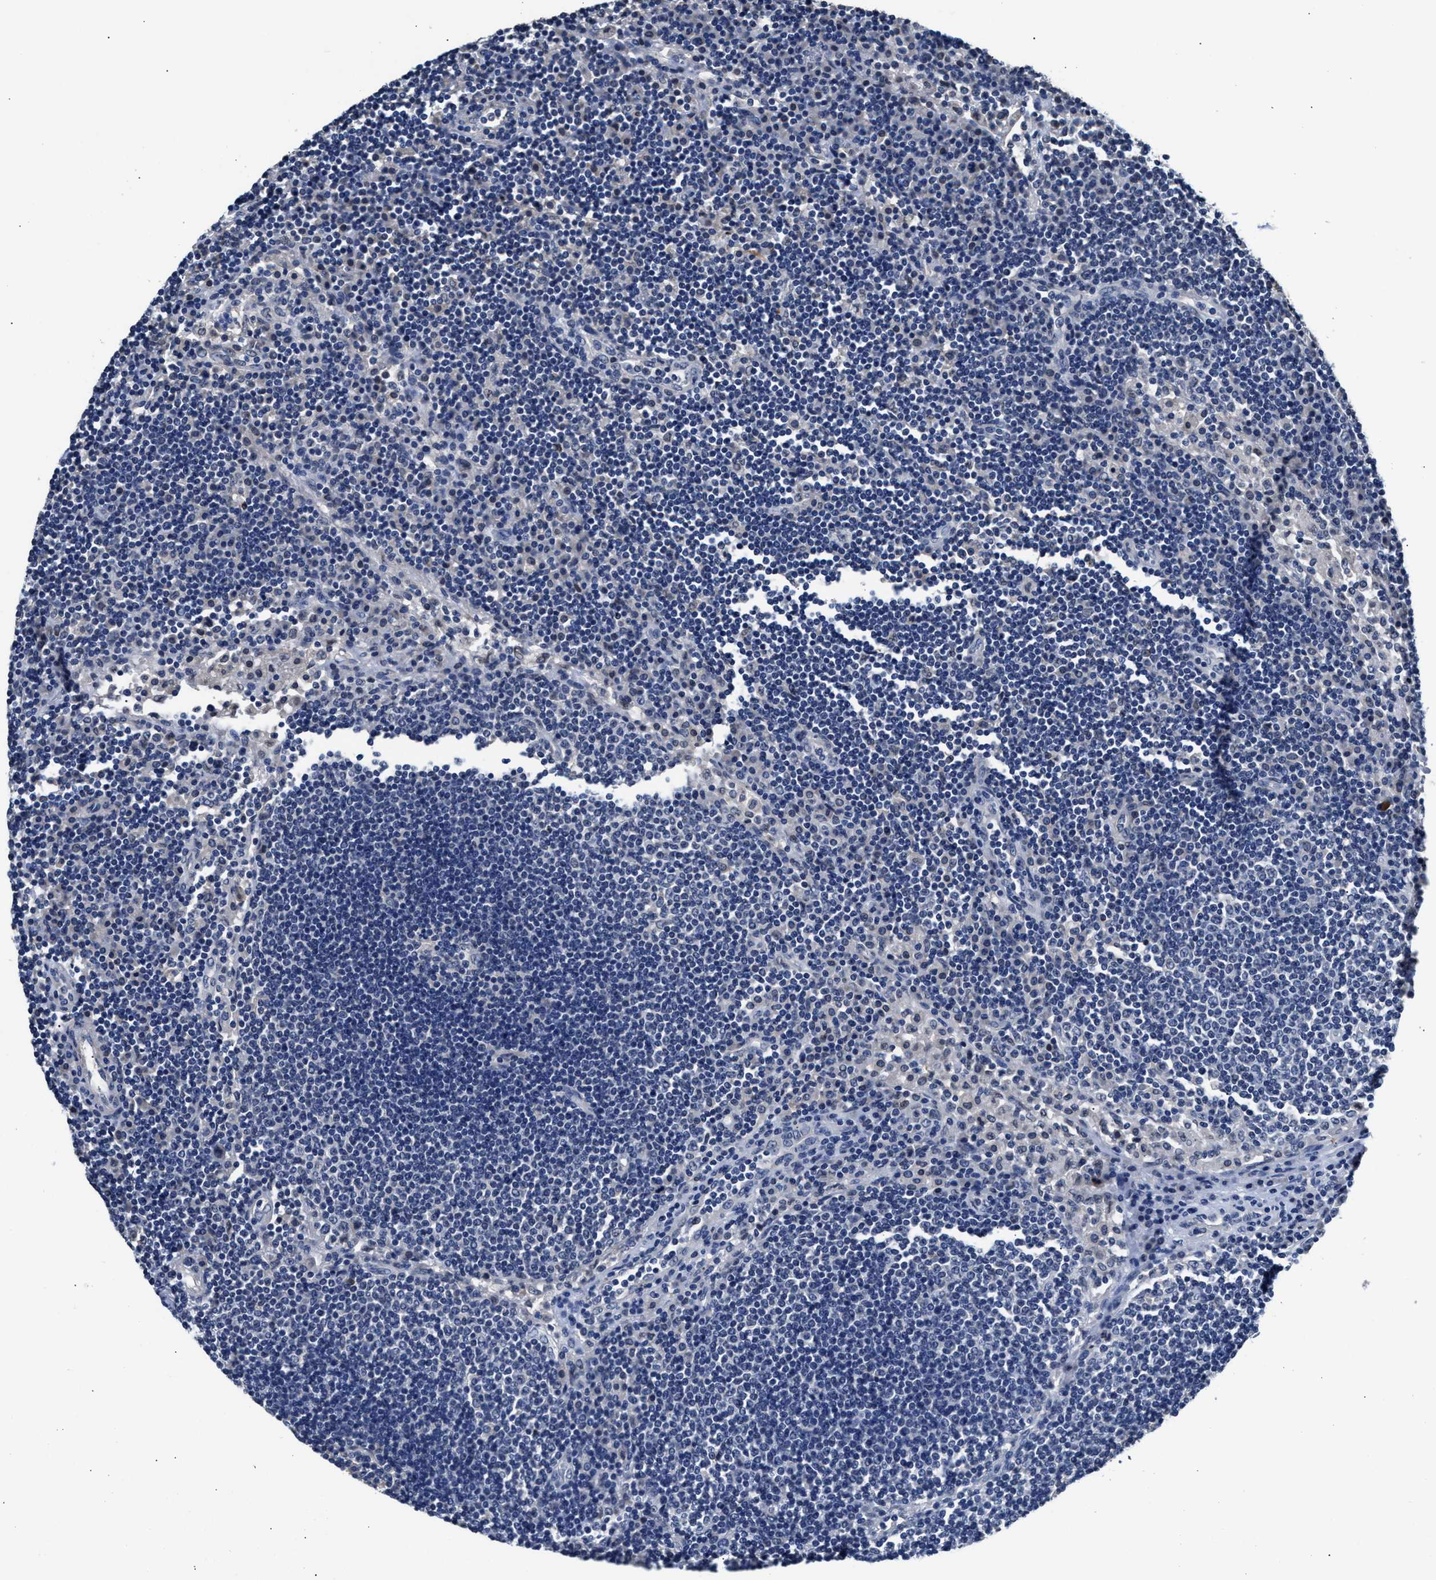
{"staining": {"intensity": "negative", "quantity": "none", "location": "none"}, "tissue": "lymph node", "cell_type": "Germinal center cells", "image_type": "normal", "snomed": [{"axis": "morphology", "description": "Normal tissue, NOS"}, {"axis": "topography", "description": "Lymph node"}], "caption": "This image is of benign lymph node stained with IHC to label a protein in brown with the nuclei are counter-stained blue. There is no expression in germinal center cells.", "gene": "MYH3", "patient": {"sex": "female", "age": 53}}